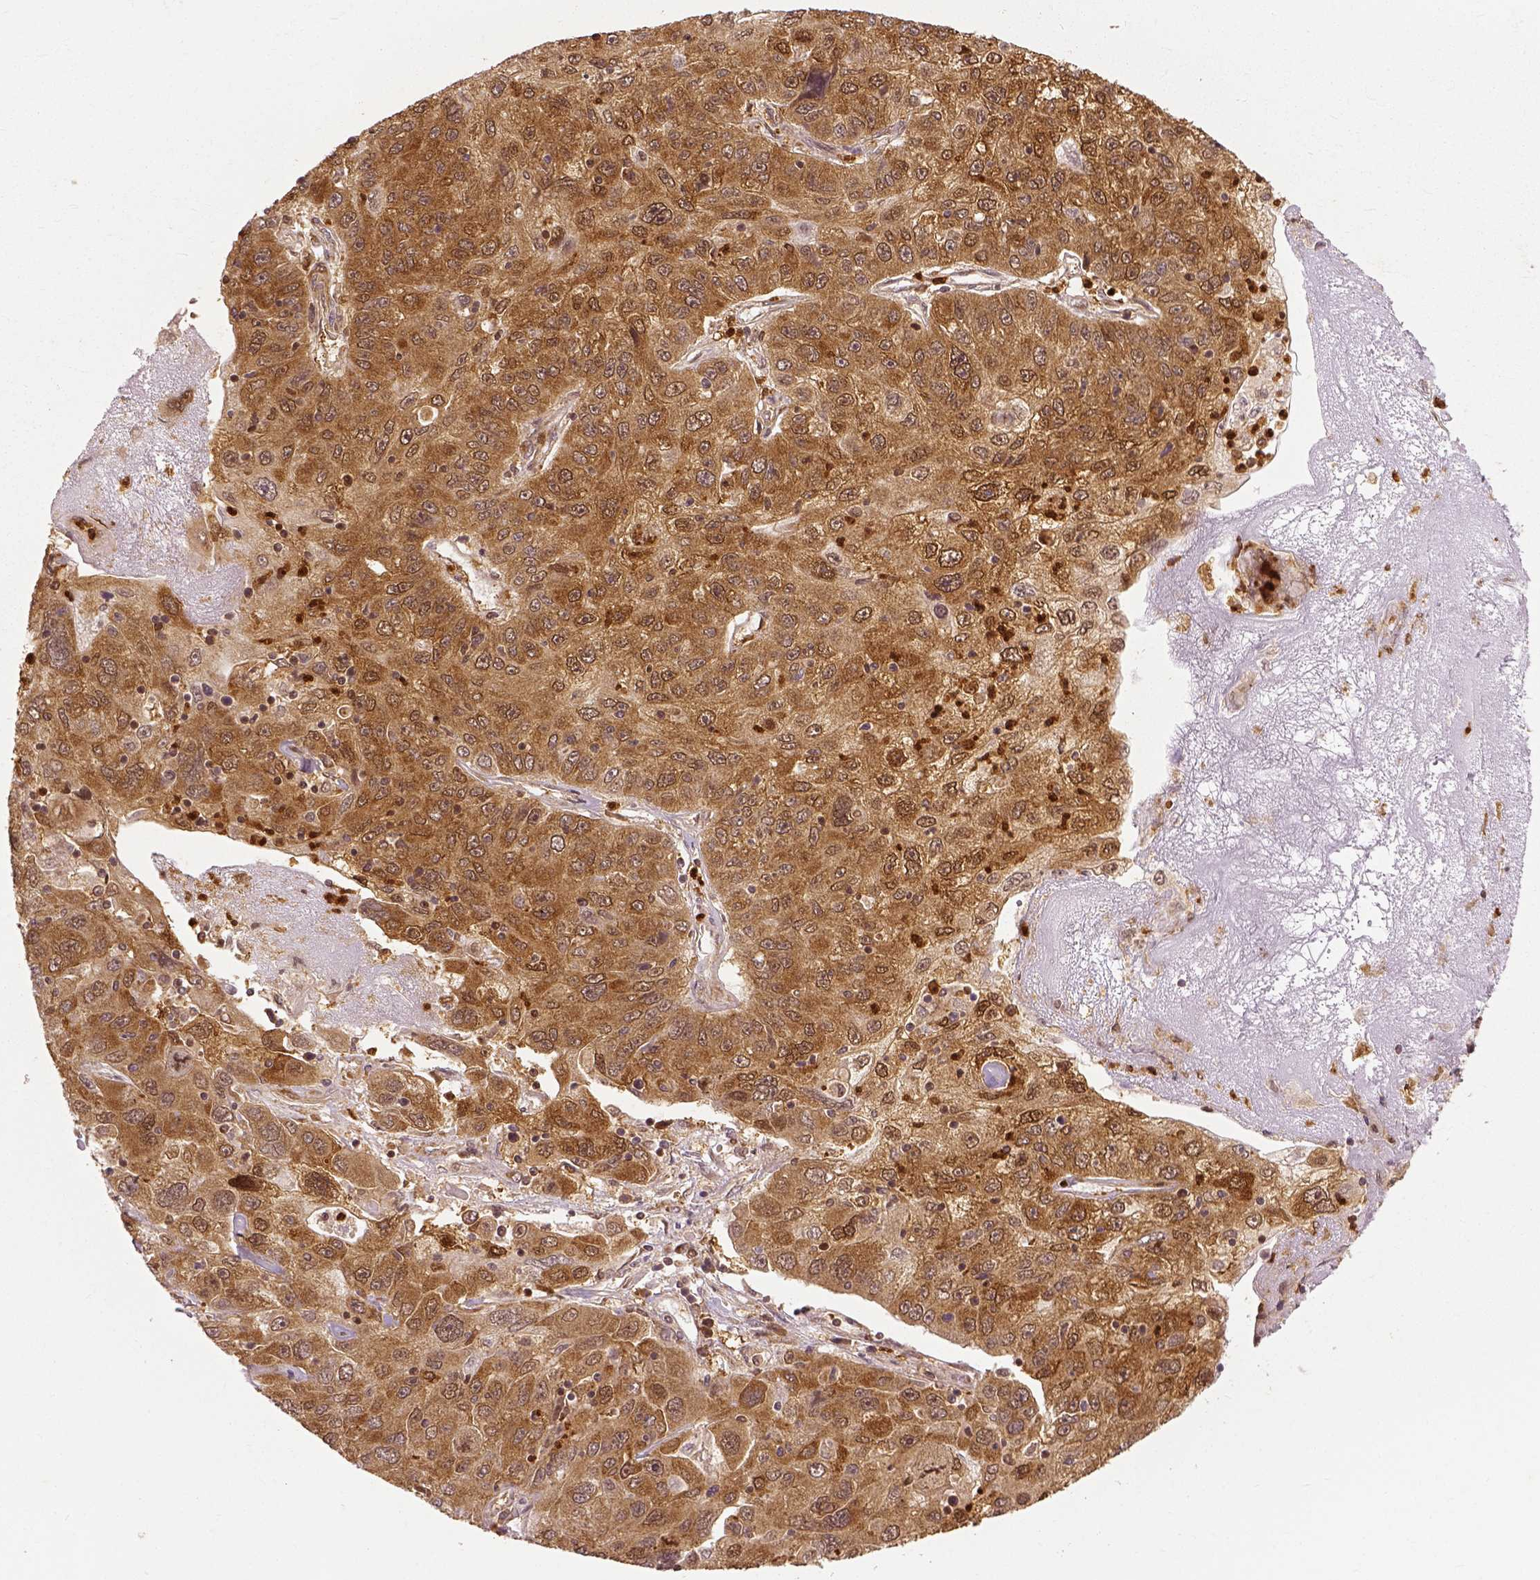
{"staining": {"intensity": "moderate", "quantity": ">75%", "location": "cytoplasmic/membranous"}, "tissue": "stomach cancer", "cell_type": "Tumor cells", "image_type": "cancer", "snomed": [{"axis": "morphology", "description": "Adenocarcinoma, NOS"}, {"axis": "topography", "description": "Stomach"}], "caption": "This histopathology image demonstrates immunohistochemistry (IHC) staining of human adenocarcinoma (stomach), with medium moderate cytoplasmic/membranous expression in about >75% of tumor cells.", "gene": "GPI", "patient": {"sex": "male", "age": 56}}